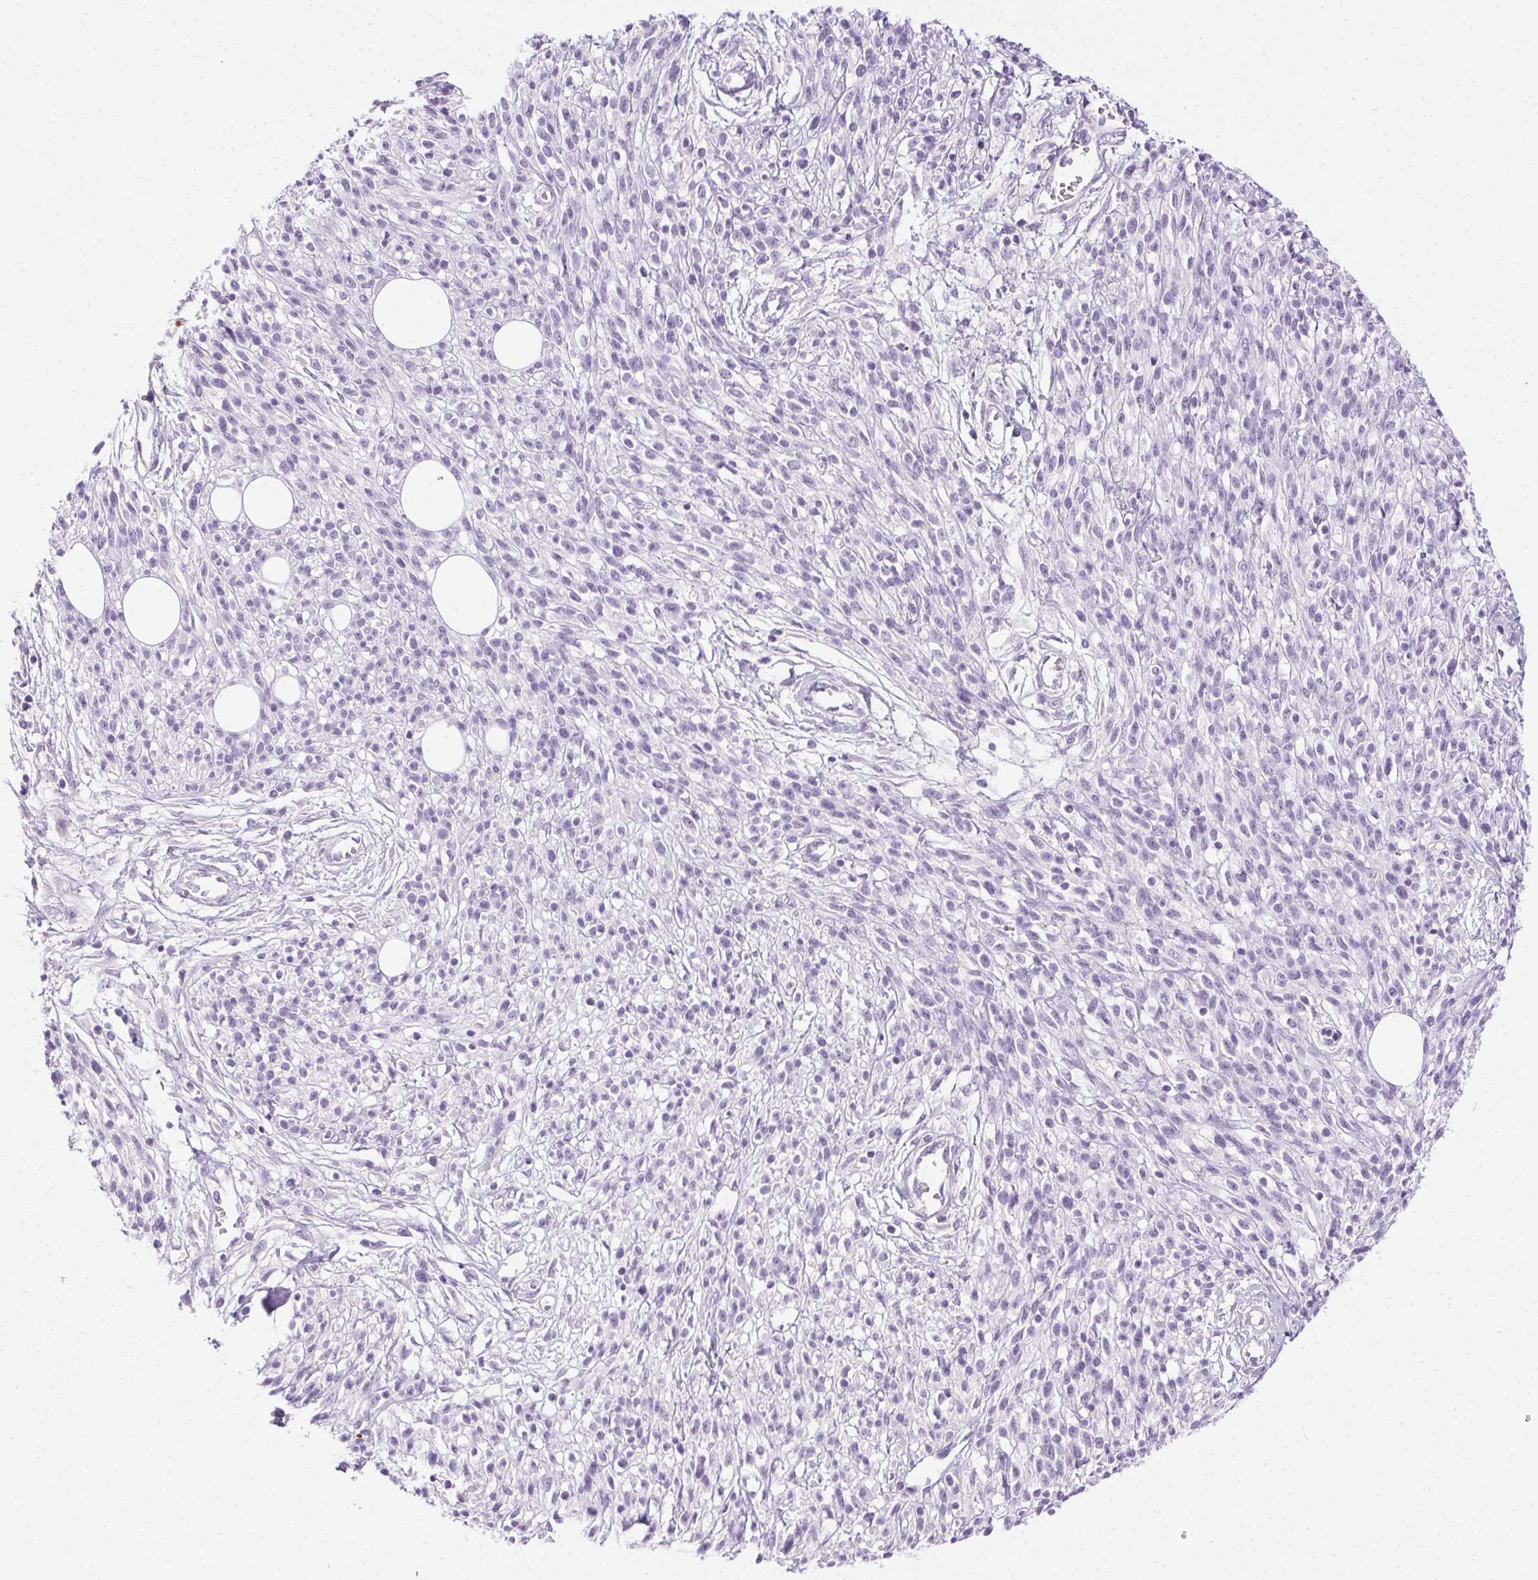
{"staining": {"intensity": "negative", "quantity": "none", "location": "none"}, "tissue": "melanoma", "cell_type": "Tumor cells", "image_type": "cancer", "snomed": [{"axis": "morphology", "description": "Malignant melanoma, NOS"}, {"axis": "topography", "description": "Skin"}, {"axis": "topography", "description": "Skin of trunk"}], "caption": "This micrograph is of melanoma stained with immunohistochemistry (IHC) to label a protein in brown with the nuclei are counter-stained blue. There is no expression in tumor cells.", "gene": "C20orf85", "patient": {"sex": "male", "age": 74}}